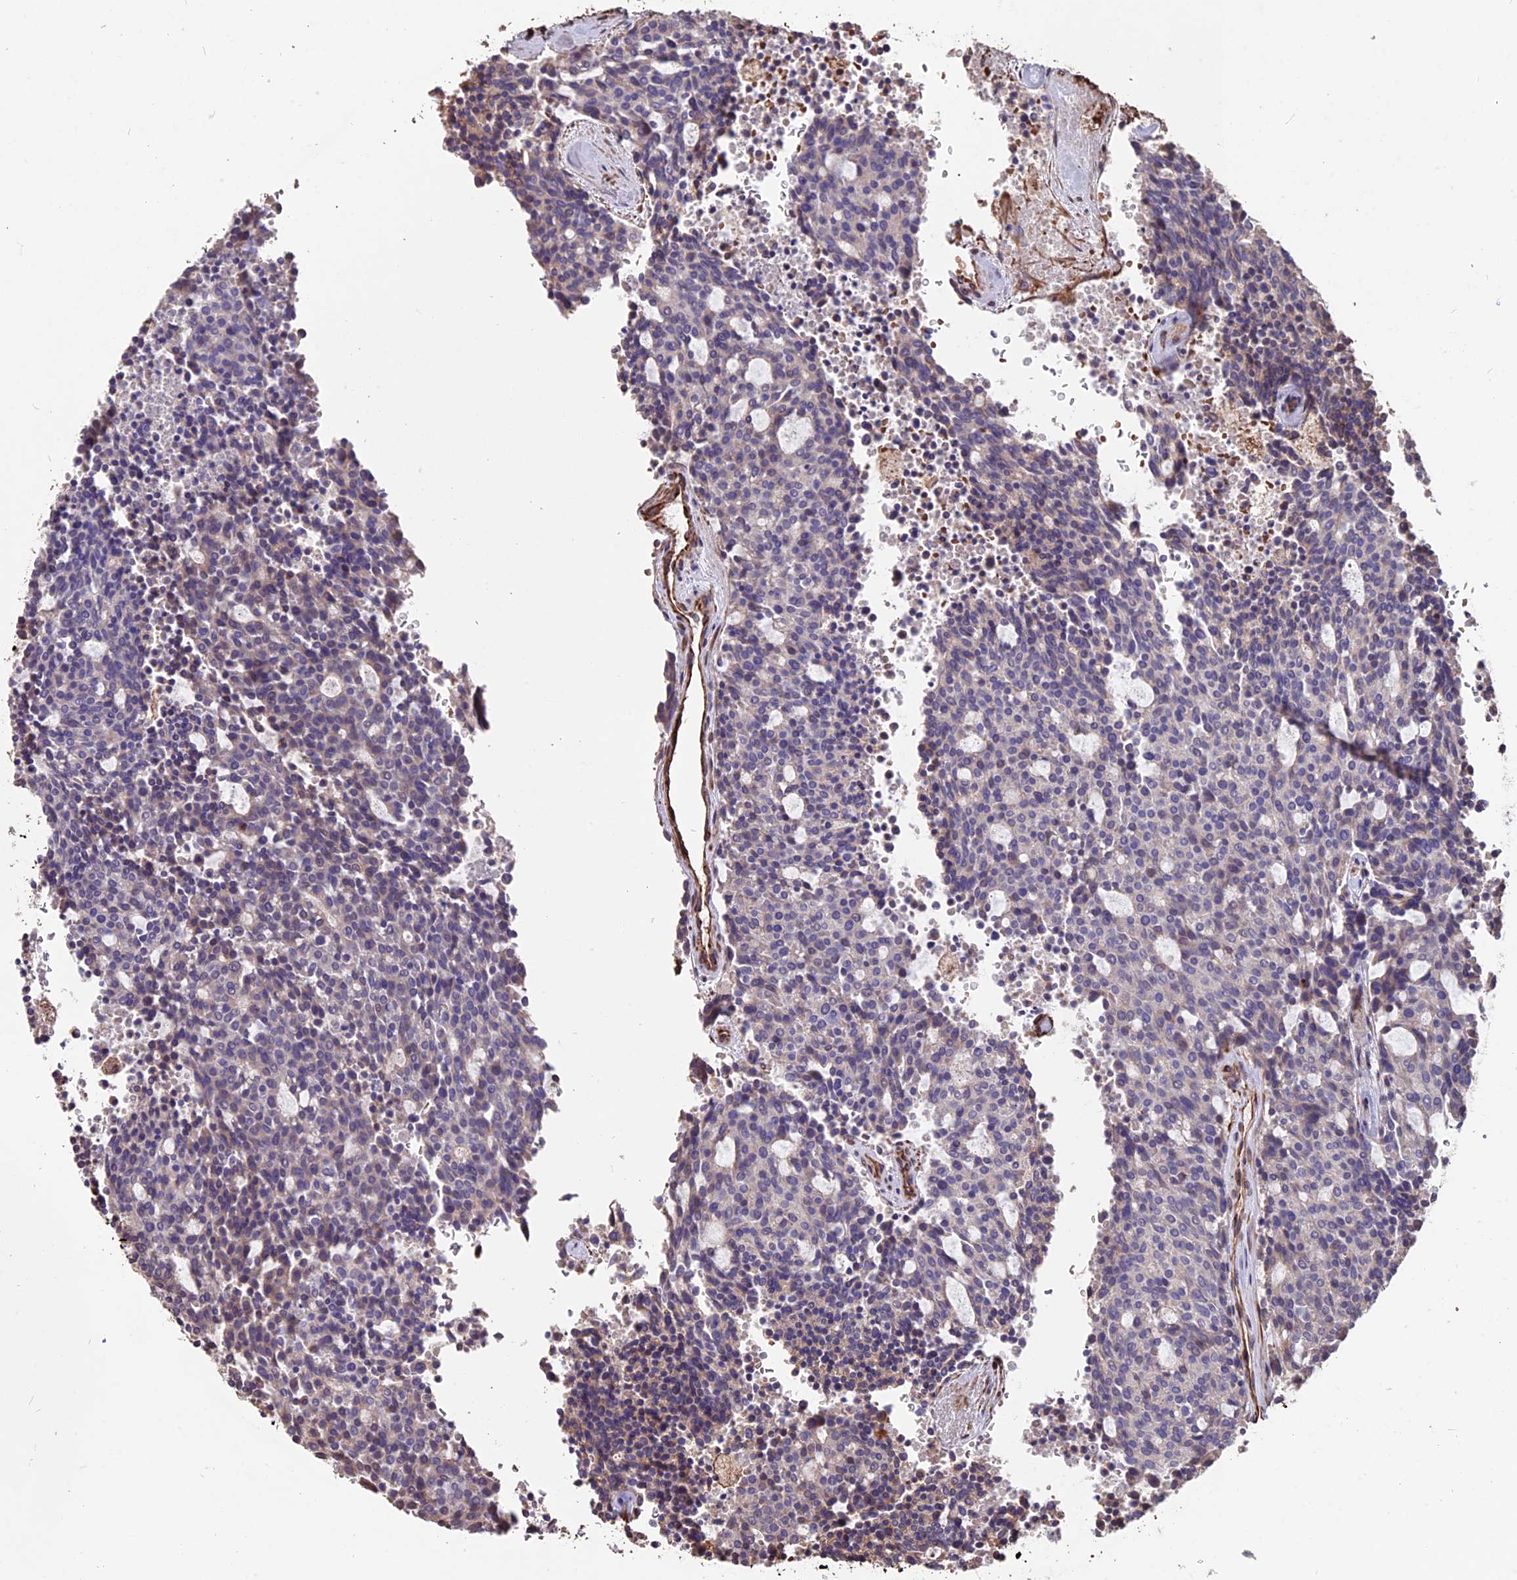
{"staining": {"intensity": "negative", "quantity": "none", "location": "none"}, "tissue": "carcinoid", "cell_type": "Tumor cells", "image_type": "cancer", "snomed": [{"axis": "morphology", "description": "Carcinoid, malignant, NOS"}, {"axis": "topography", "description": "Pancreas"}], "caption": "Carcinoid stained for a protein using immunohistochemistry displays no staining tumor cells.", "gene": "SEH1L", "patient": {"sex": "female", "age": 54}}